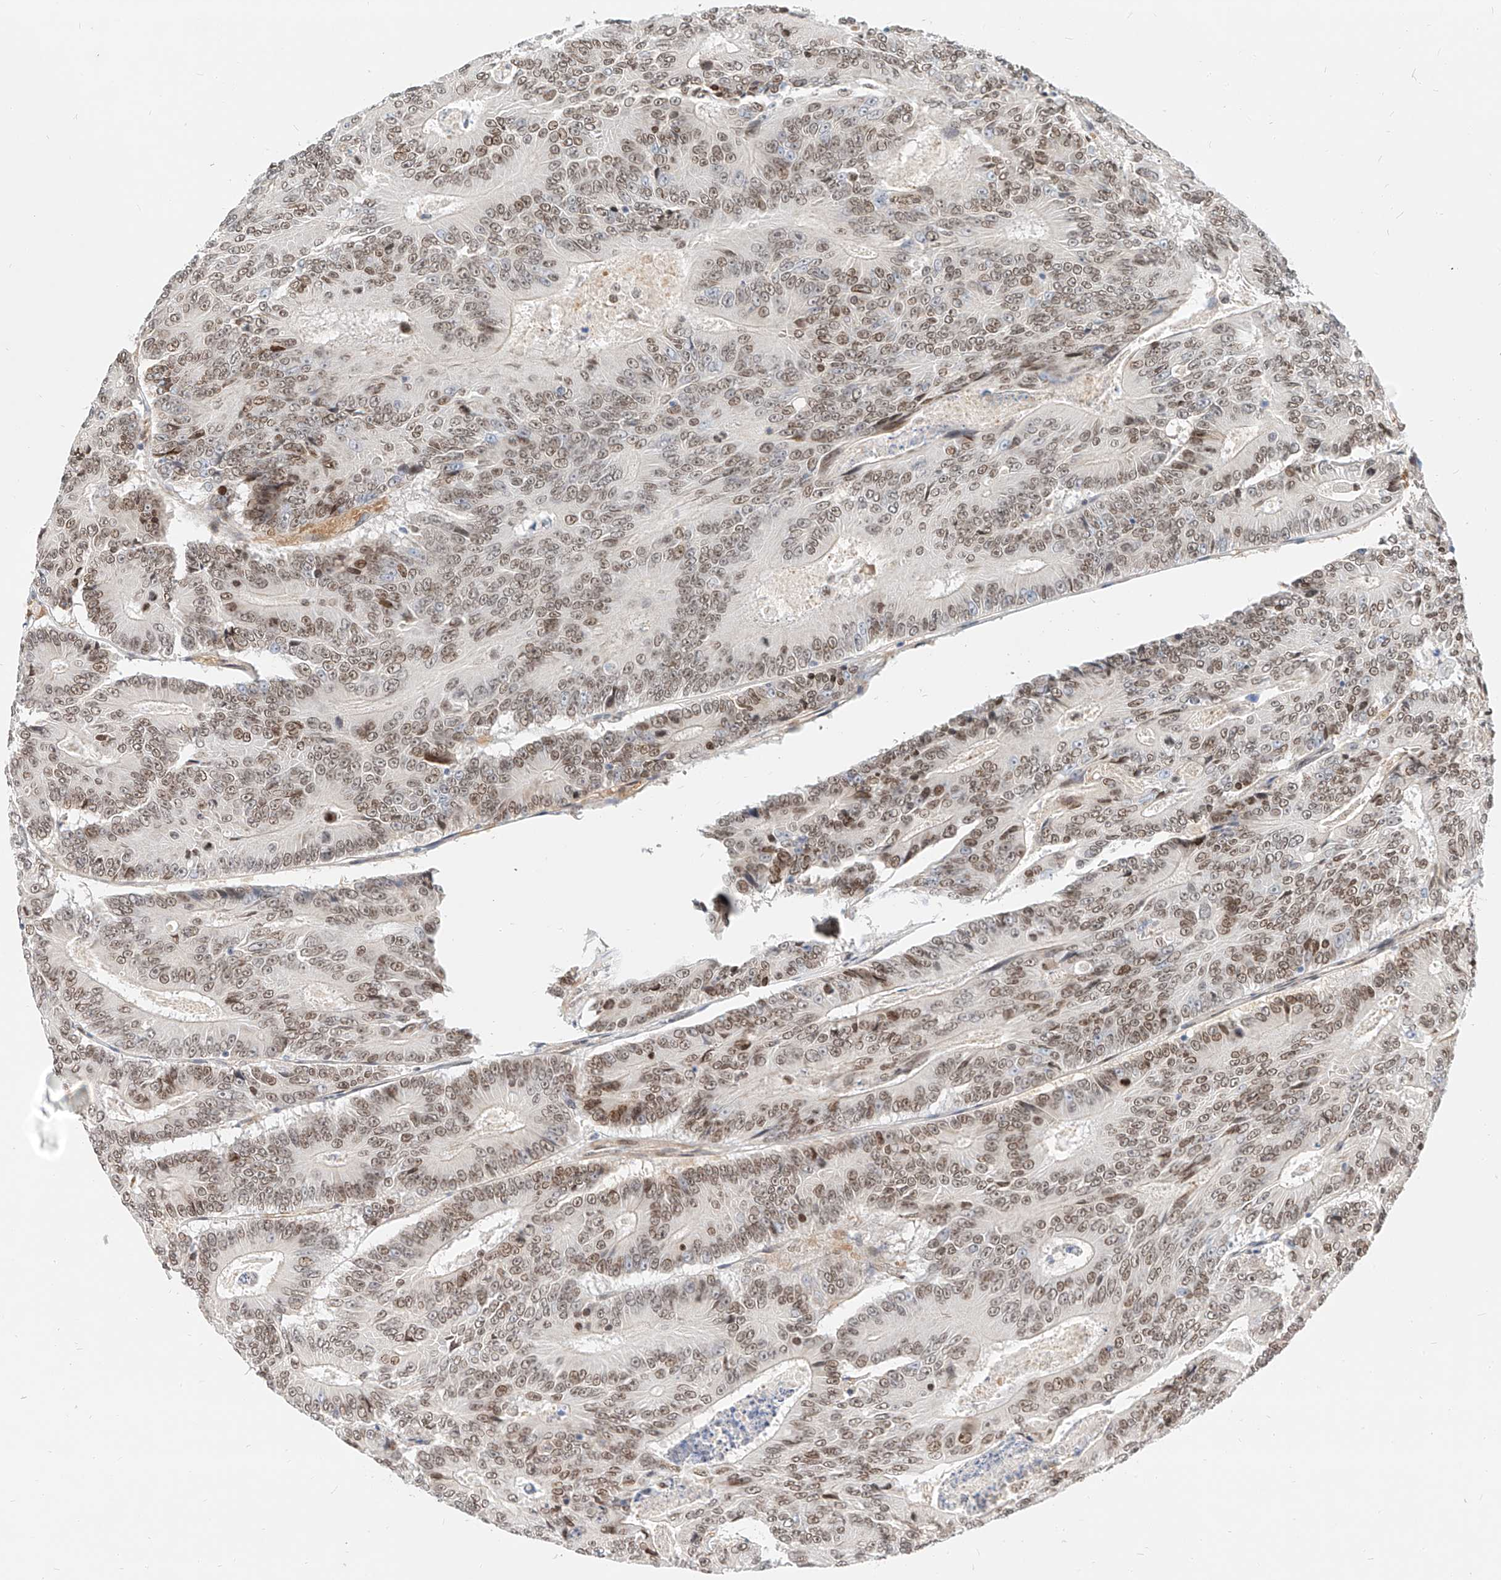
{"staining": {"intensity": "moderate", "quantity": ">75%", "location": "nuclear"}, "tissue": "colorectal cancer", "cell_type": "Tumor cells", "image_type": "cancer", "snomed": [{"axis": "morphology", "description": "Adenocarcinoma, NOS"}, {"axis": "topography", "description": "Colon"}], "caption": "Colorectal cancer stained for a protein (brown) exhibits moderate nuclear positive positivity in approximately >75% of tumor cells.", "gene": "CBX8", "patient": {"sex": "male", "age": 83}}